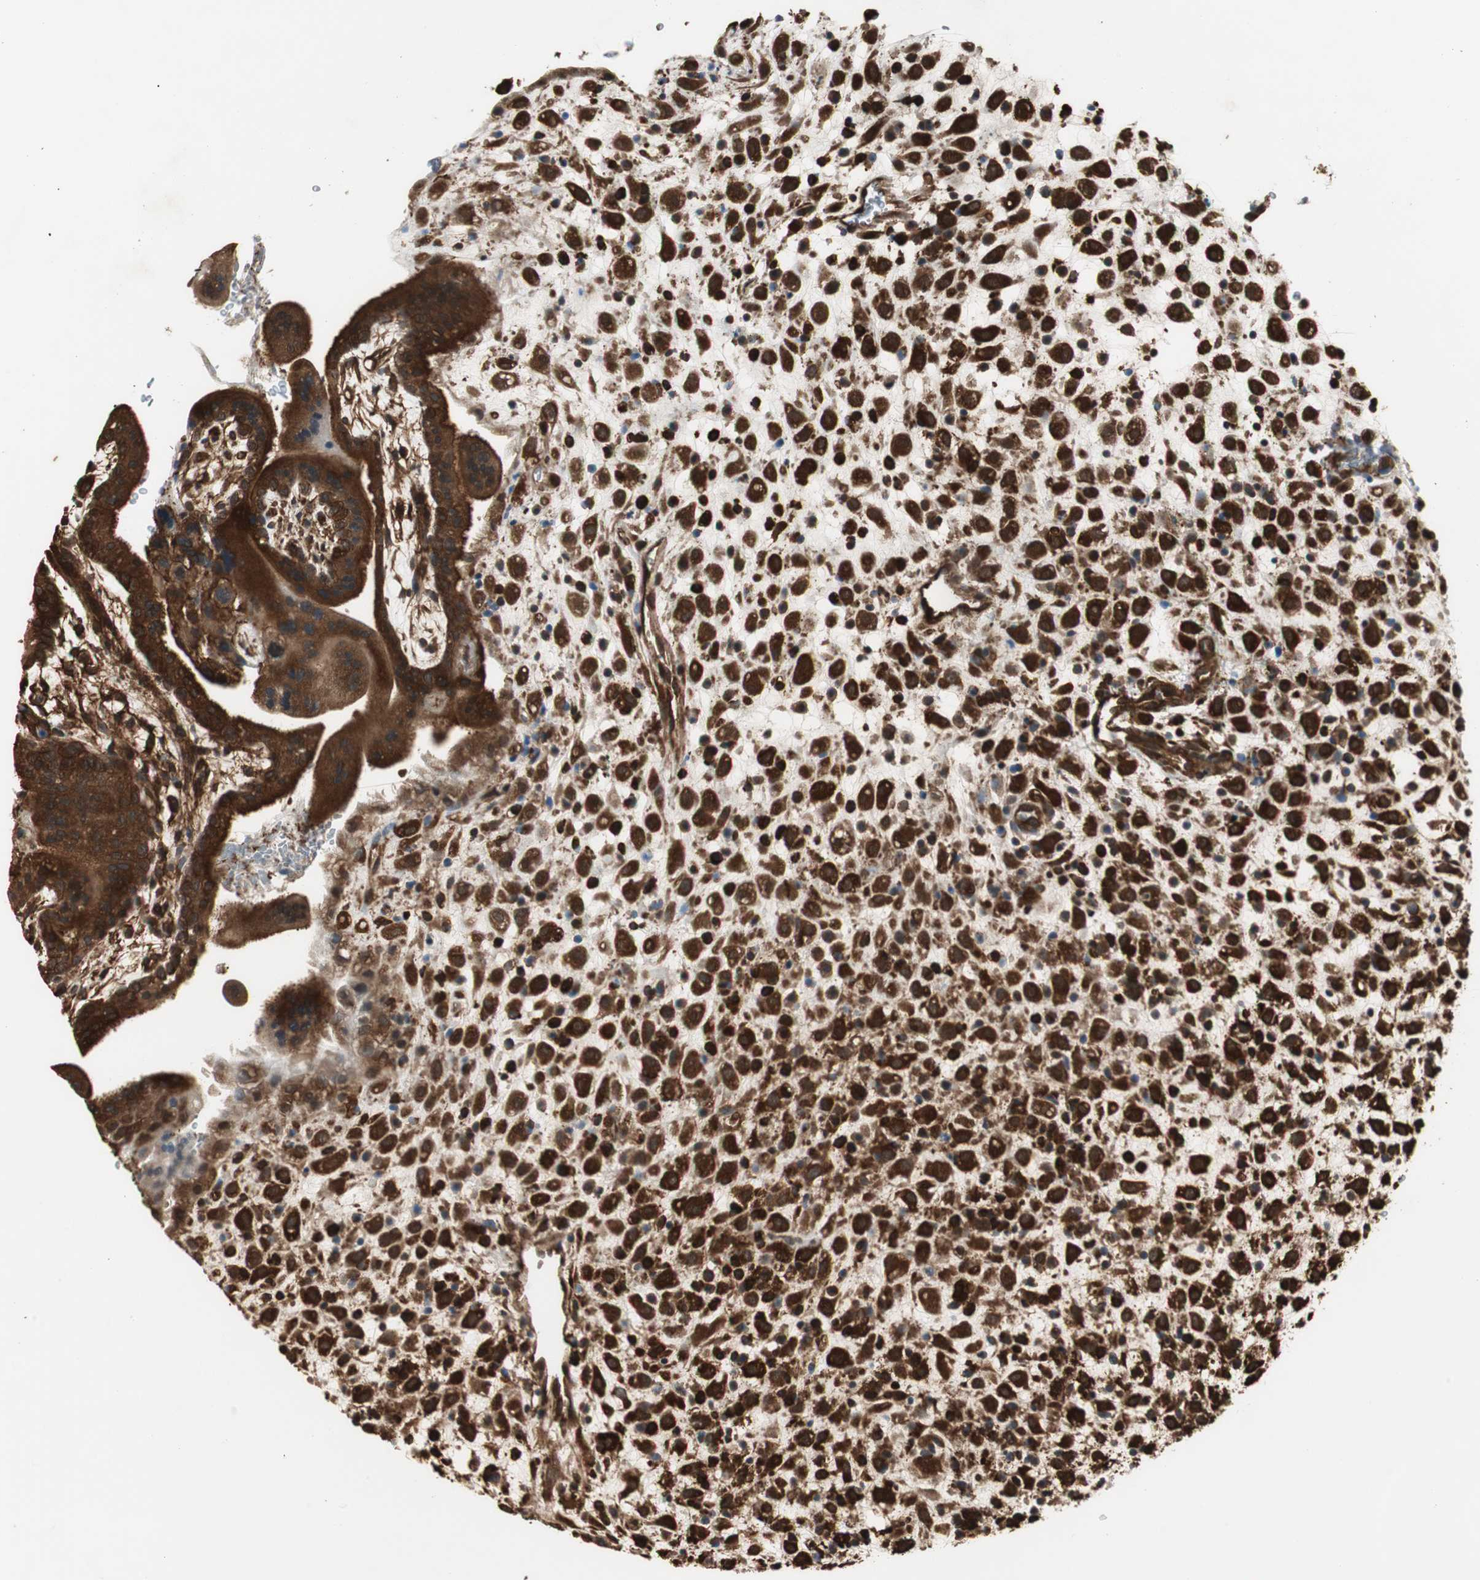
{"staining": {"intensity": "strong", "quantity": ">75%", "location": "cytoplasmic/membranous"}, "tissue": "placenta", "cell_type": "Decidual cells", "image_type": "normal", "snomed": [{"axis": "morphology", "description": "Normal tissue, NOS"}, {"axis": "topography", "description": "Placenta"}], "caption": "The histopathology image exhibits staining of benign placenta, revealing strong cytoplasmic/membranous protein positivity (brown color) within decidual cells.", "gene": "PTPN11", "patient": {"sex": "female", "age": 35}}